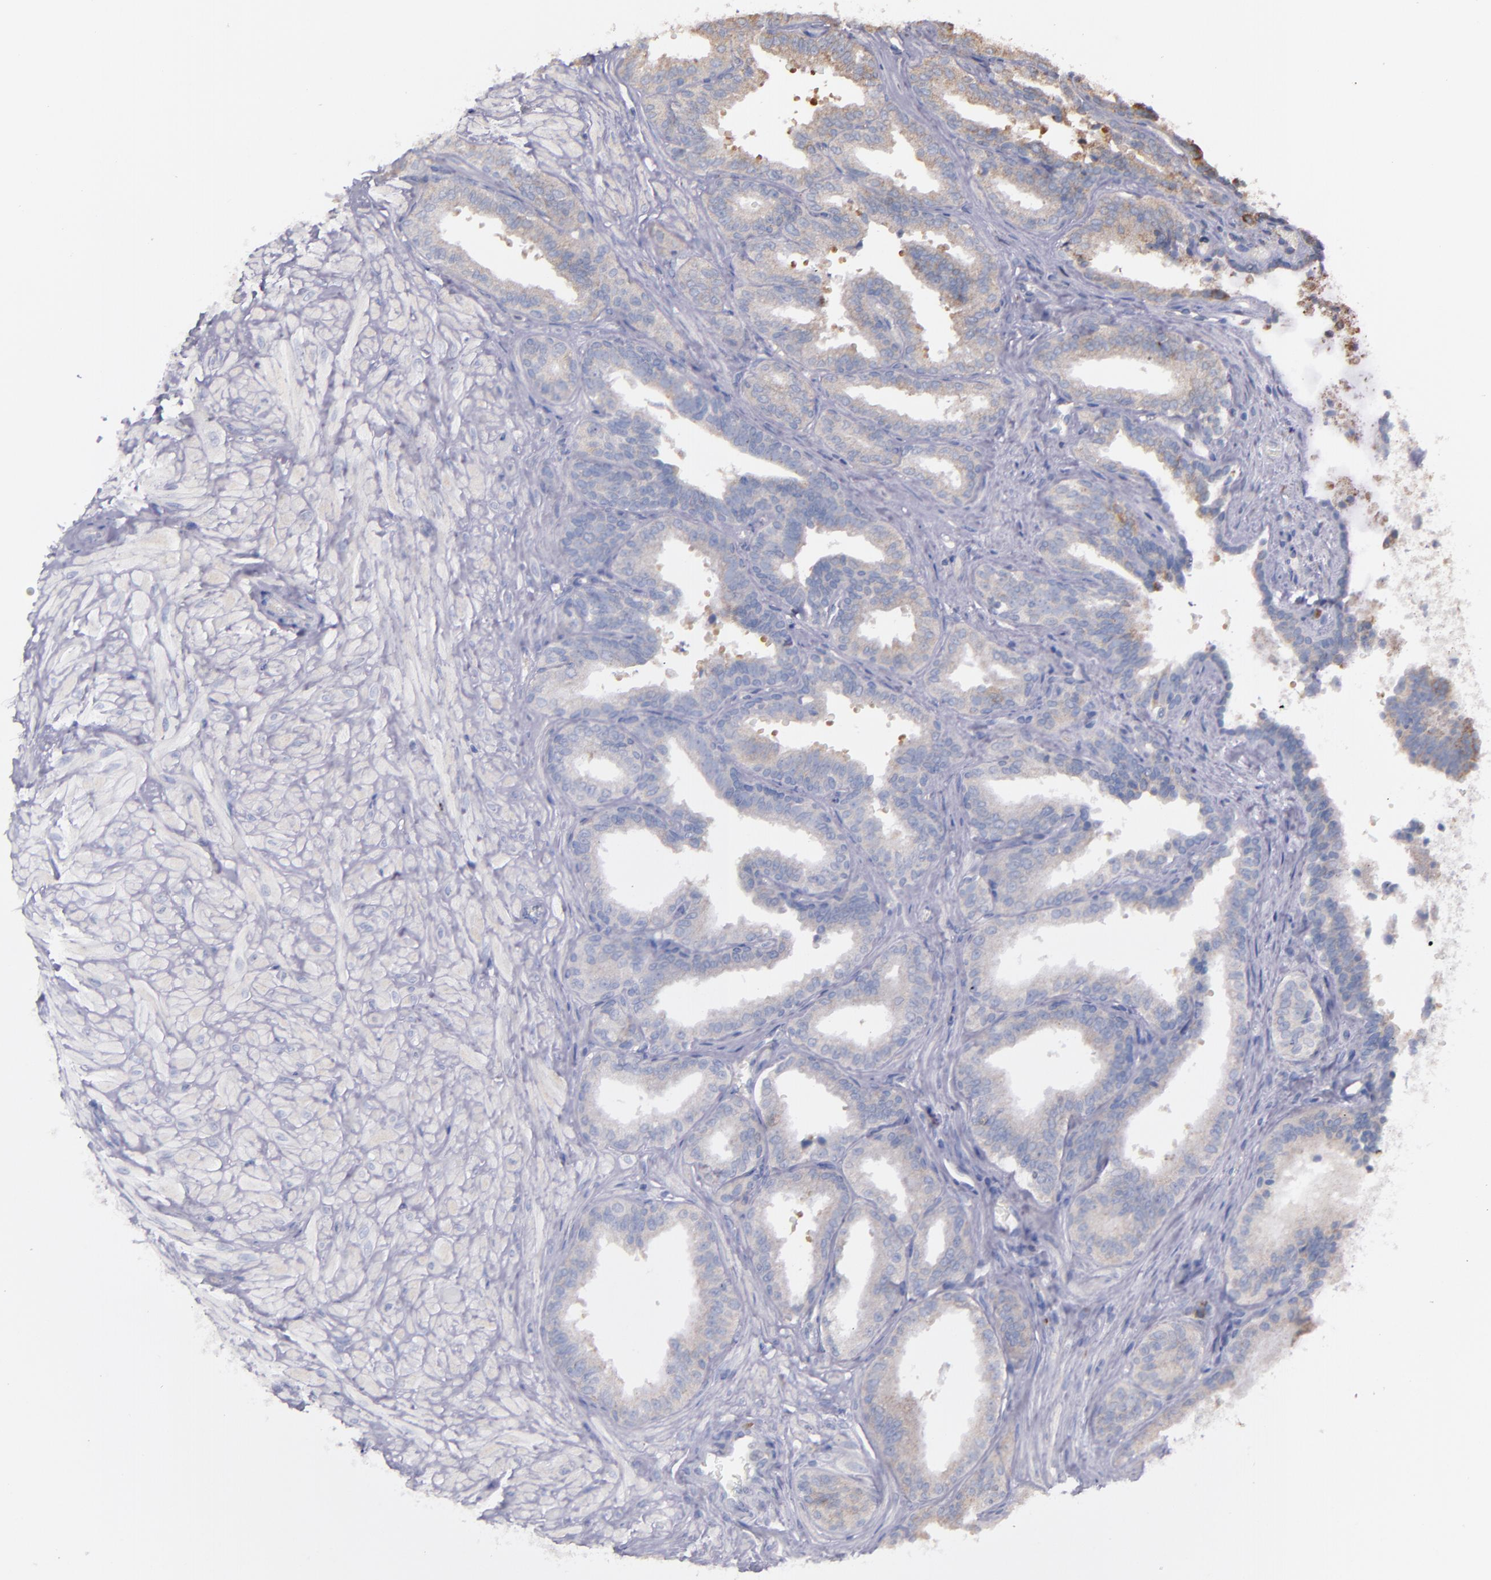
{"staining": {"intensity": "weak", "quantity": "25%-75%", "location": "cytoplasmic/membranous"}, "tissue": "seminal vesicle", "cell_type": "Glandular cells", "image_type": "normal", "snomed": [{"axis": "morphology", "description": "Normal tissue, NOS"}, {"axis": "topography", "description": "Seminal veicle"}], "caption": "Immunohistochemistry photomicrograph of normal human seminal vesicle stained for a protein (brown), which shows low levels of weak cytoplasmic/membranous positivity in about 25%-75% of glandular cells.", "gene": "IFIH1", "patient": {"sex": "male", "age": 26}}